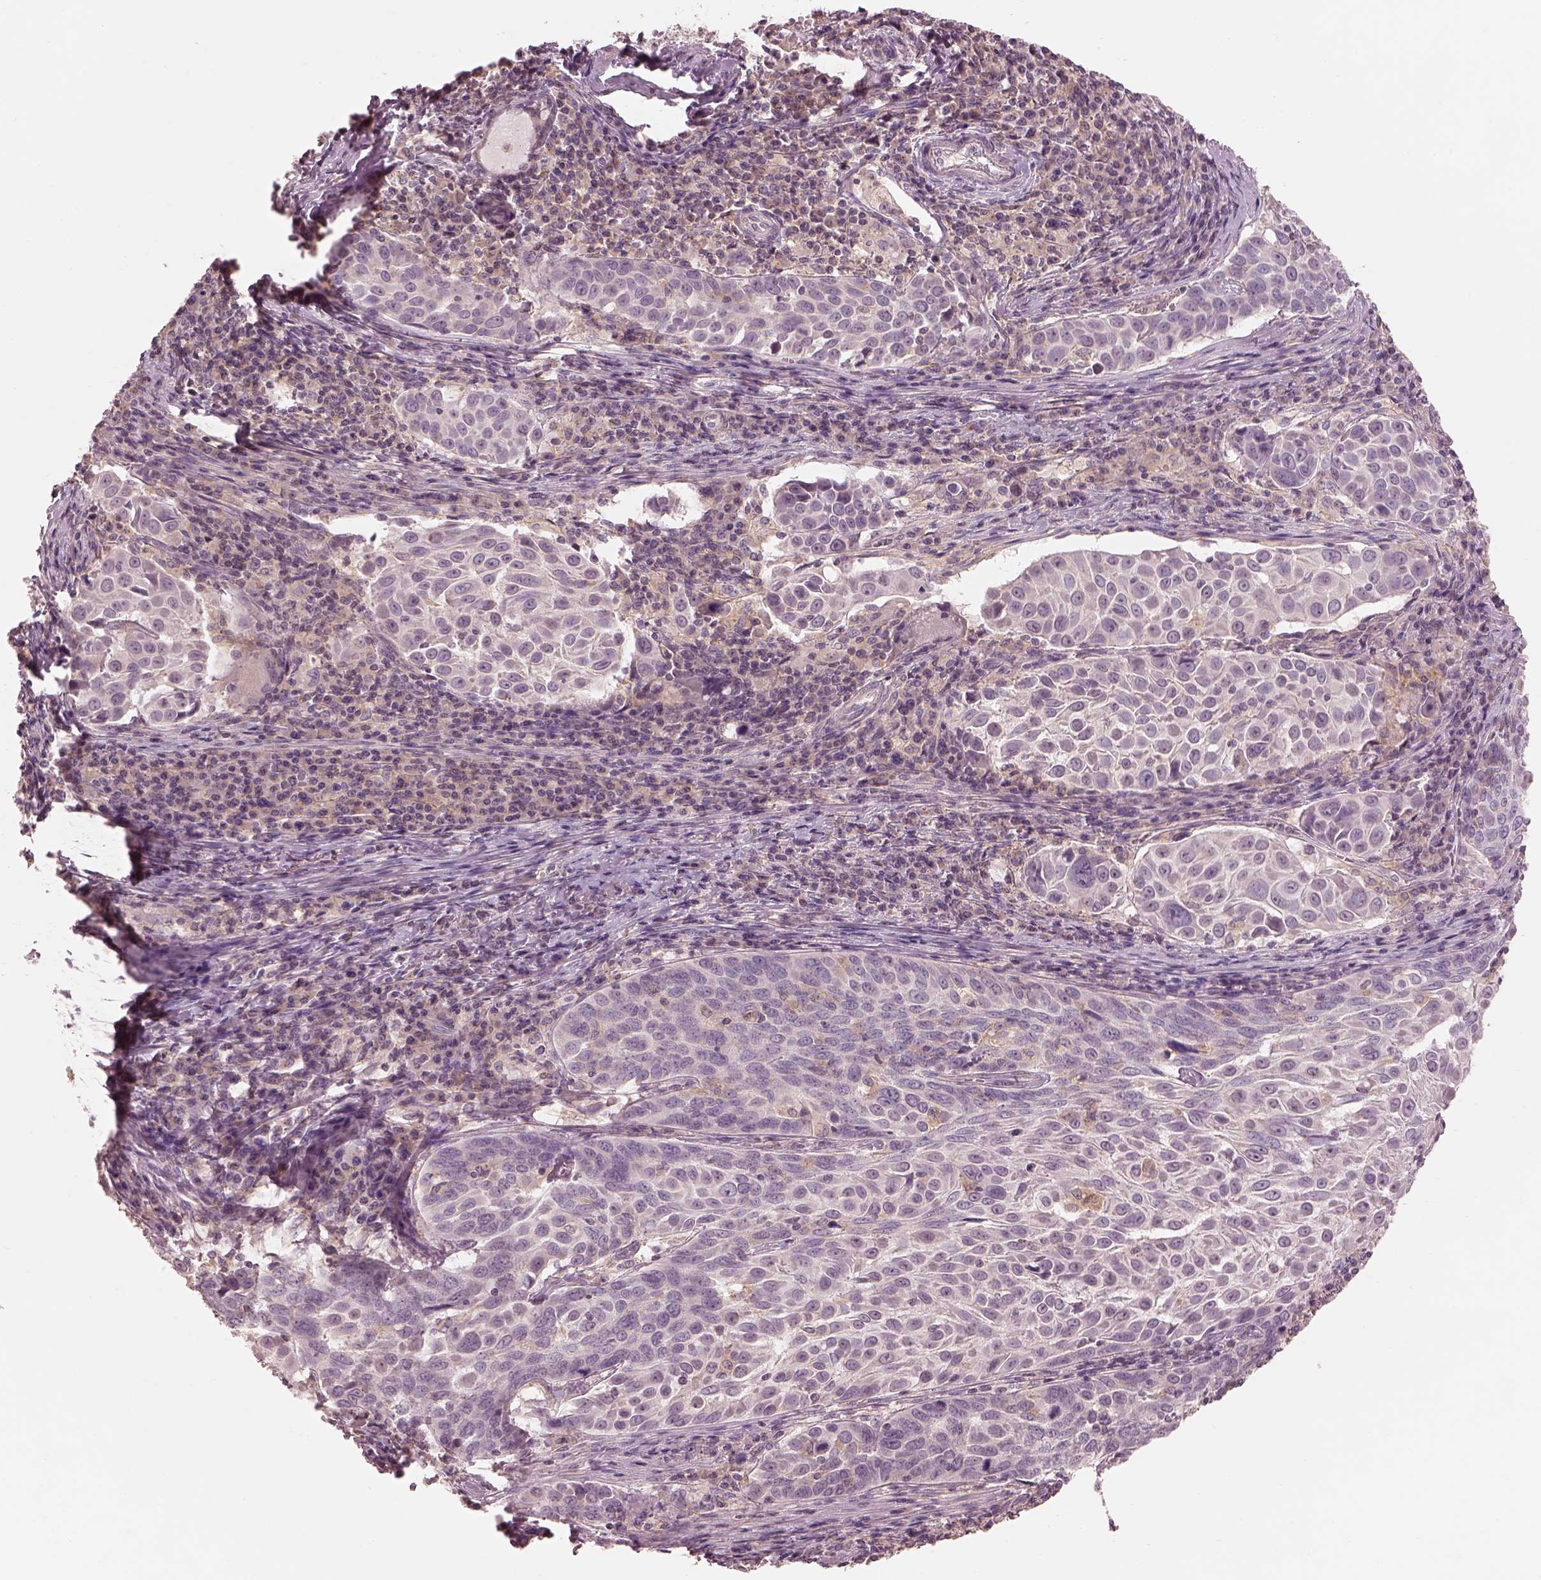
{"staining": {"intensity": "negative", "quantity": "none", "location": "none"}, "tissue": "lung cancer", "cell_type": "Tumor cells", "image_type": "cancer", "snomed": [{"axis": "morphology", "description": "Squamous cell carcinoma, NOS"}, {"axis": "topography", "description": "Lung"}], "caption": "DAB immunohistochemical staining of lung cancer exhibits no significant staining in tumor cells.", "gene": "PRKACG", "patient": {"sex": "male", "age": 57}}